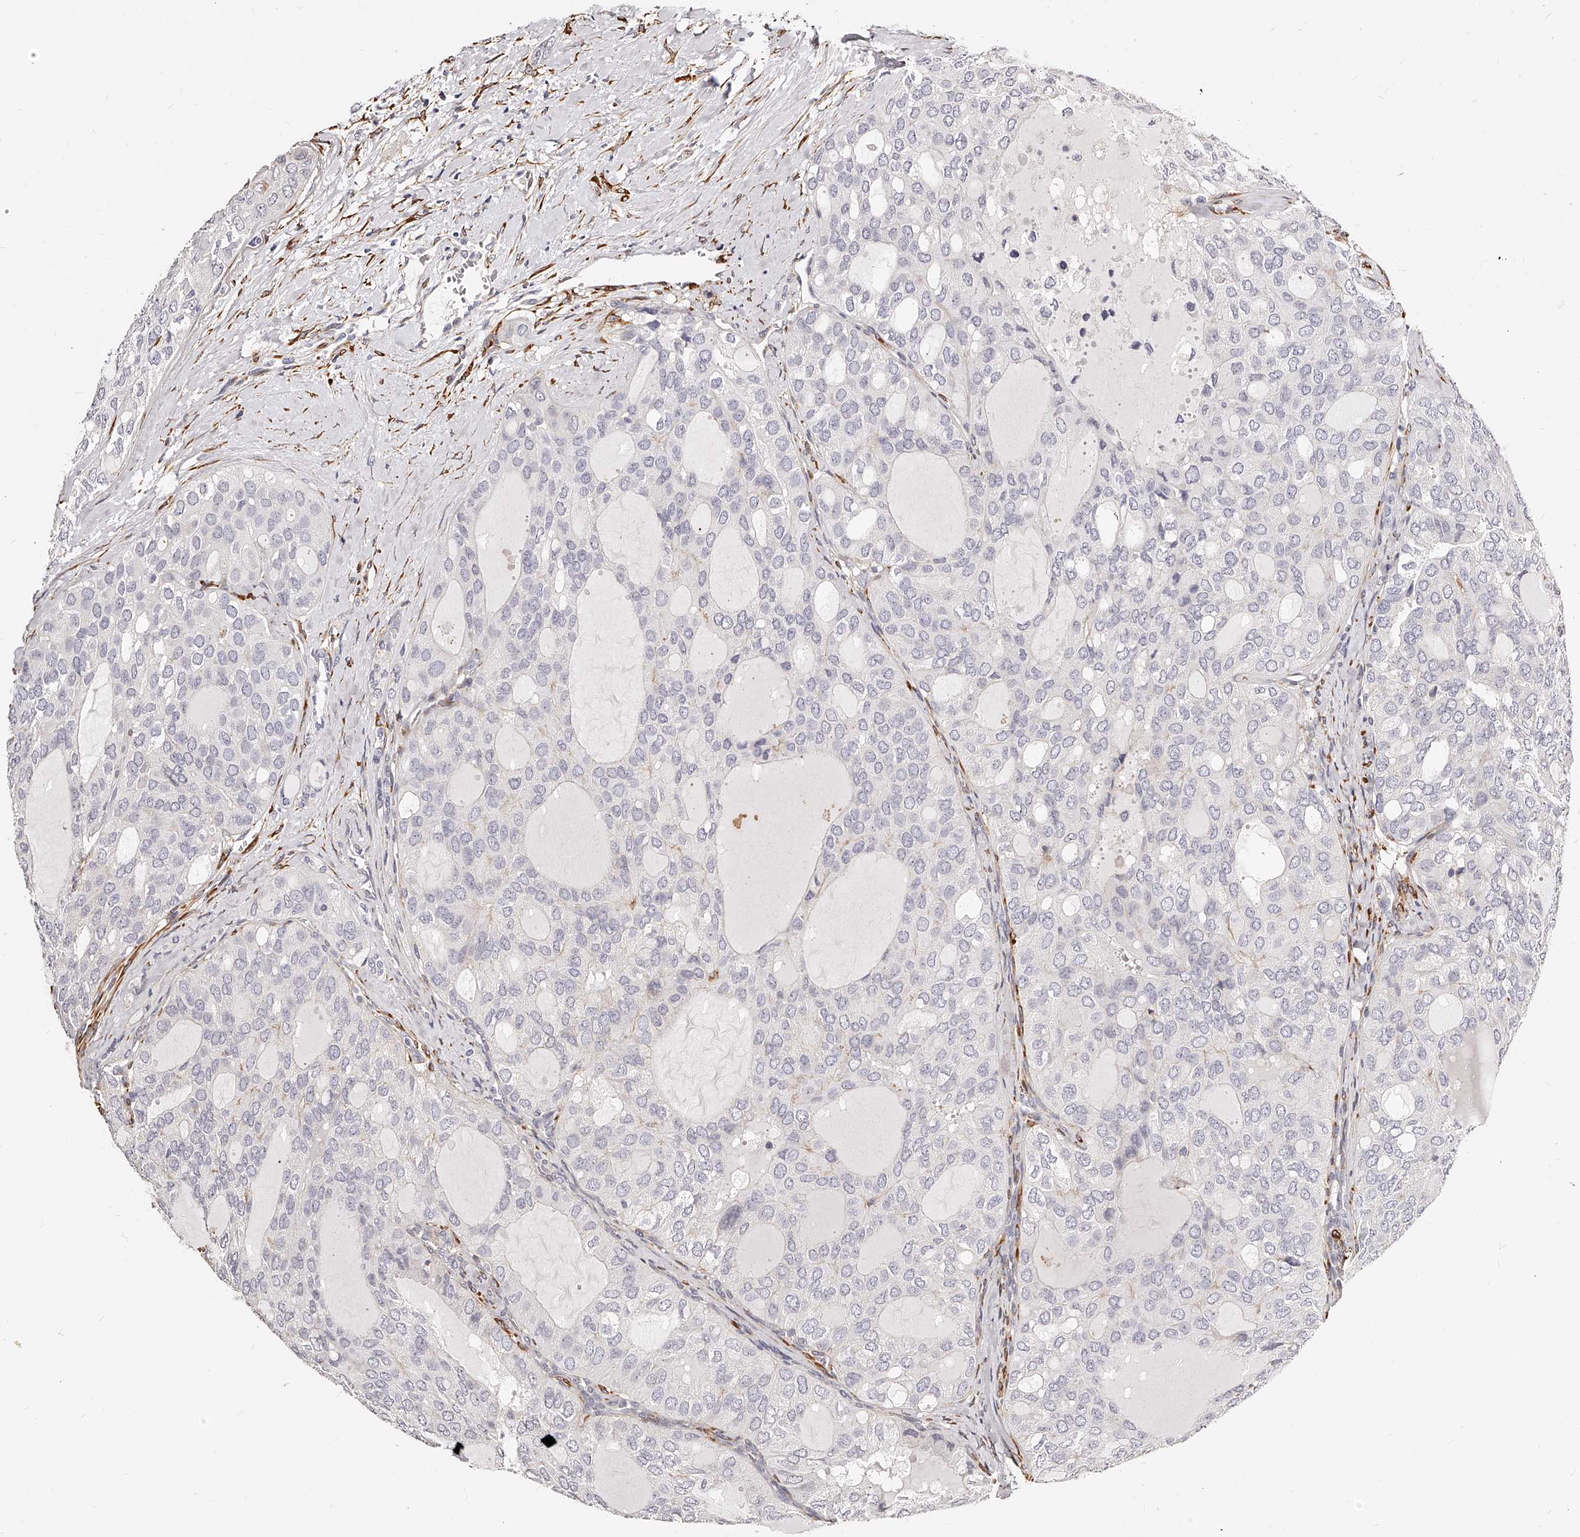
{"staining": {"intensity": "negative", "quantity": "none", "location": "none"}, "tissue": "thyroid cancer", "cell_type": "Tumor cells", "image_type": "cancer", "snomed": [{"axis": "morphology", "description": "Follicular adenoma carcinoma, NOS"}, {"axis": "topography", "description": "Thyroid gland"}], "caption": "Tumor cells show no significant protein positivity in thyroid follicular adenoma carcinoma. (DAB (3,3'-diaminobenzidine) immunohistochemistry with hematoxylin counter stain).", "gene": "CD82", "patient": {"sex": "male", "age": 75}}